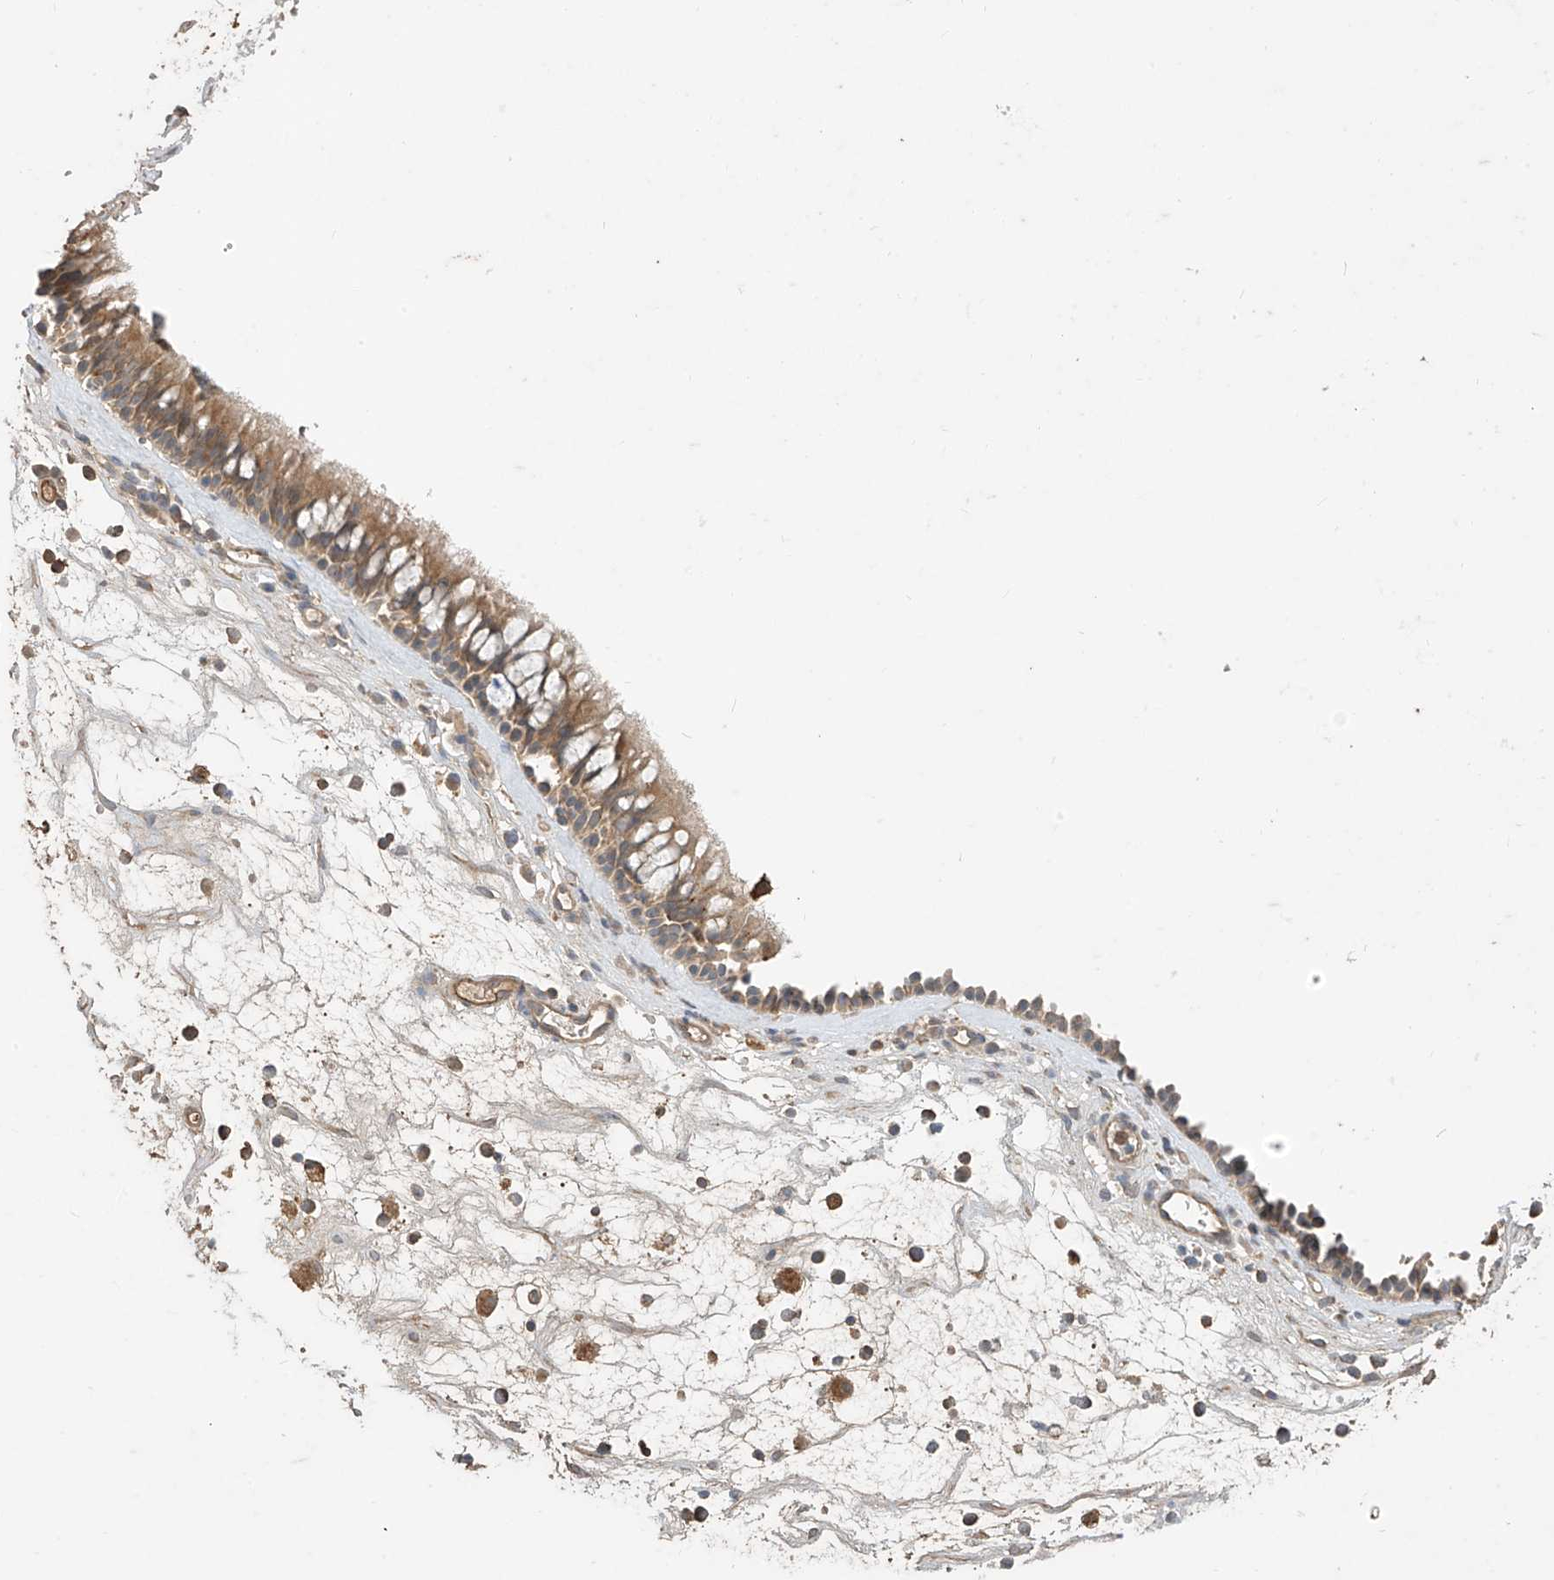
{"staining": {"intensity": "moderate", "quantity": ">75%", "location": "cytoplasmic/membranous"}, "tissue": "nasopharynx", "cell_type": "Respiratory epithelial cells", "image_type": "normal", "snomed": [{"axis": "morphology", "description": "Normal tissue, NOS"}, {"axis": "morphology", "description": "Inflammation, NOS"}, {"axis": "morphology", "description": "Malignant melanoma, Metastatic site"}, {"axis": "topography", "description": "Nasopharynx"}], "caption": "Nasopharynx stained with a brown dye exhibits moderate cytoplasmic/membranous positive expression in about >75% of respiratory epithelial cells.", "gene": "CACNA2D4", "patient": {"sex": "male", "age": 70}}